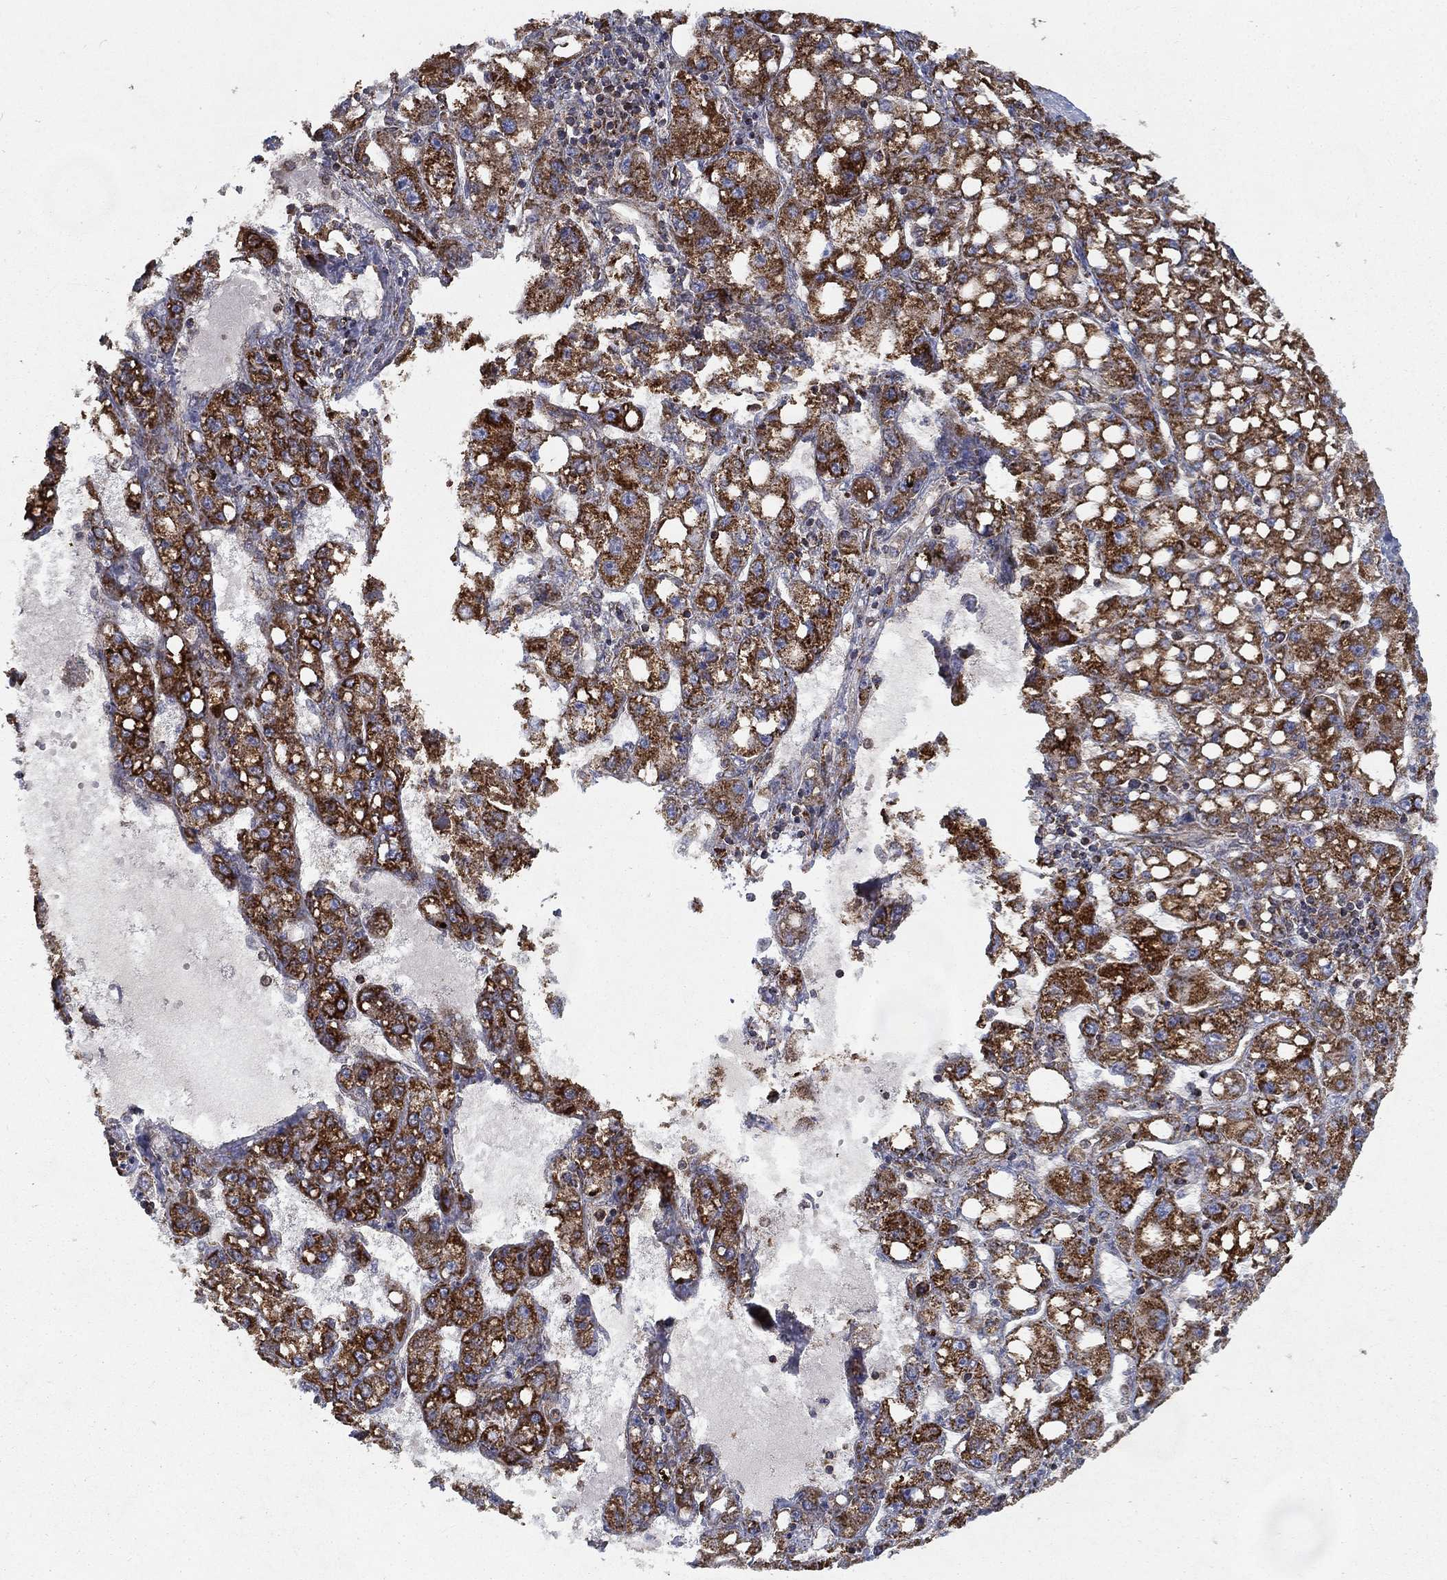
{"staining": {"intensity": "strong", "quantity": ">75%", "location": "cytoplasmic/membranous"}, "tissue": "liver cancer", "cell_type": "Tumor cells", "image_type": "cancer", "snomed": [{"axis": "morphology", "description": "Carcinoma, Hepatocellular, NOS"}, {"axis": "topography", "description": "Liver"}], "caption": "Immunohistochemistry histopathology image of neoplastic tissue: human liver cancer stained using IHC reveals high levels of strong protein expression localized specifically in the cytoplasmic/membranous of tumor cells, appearing as a cytoplasmic/membranous brown color.", "gene": "MT-CYB", "patient": {"sex": "female", "age": 65}}